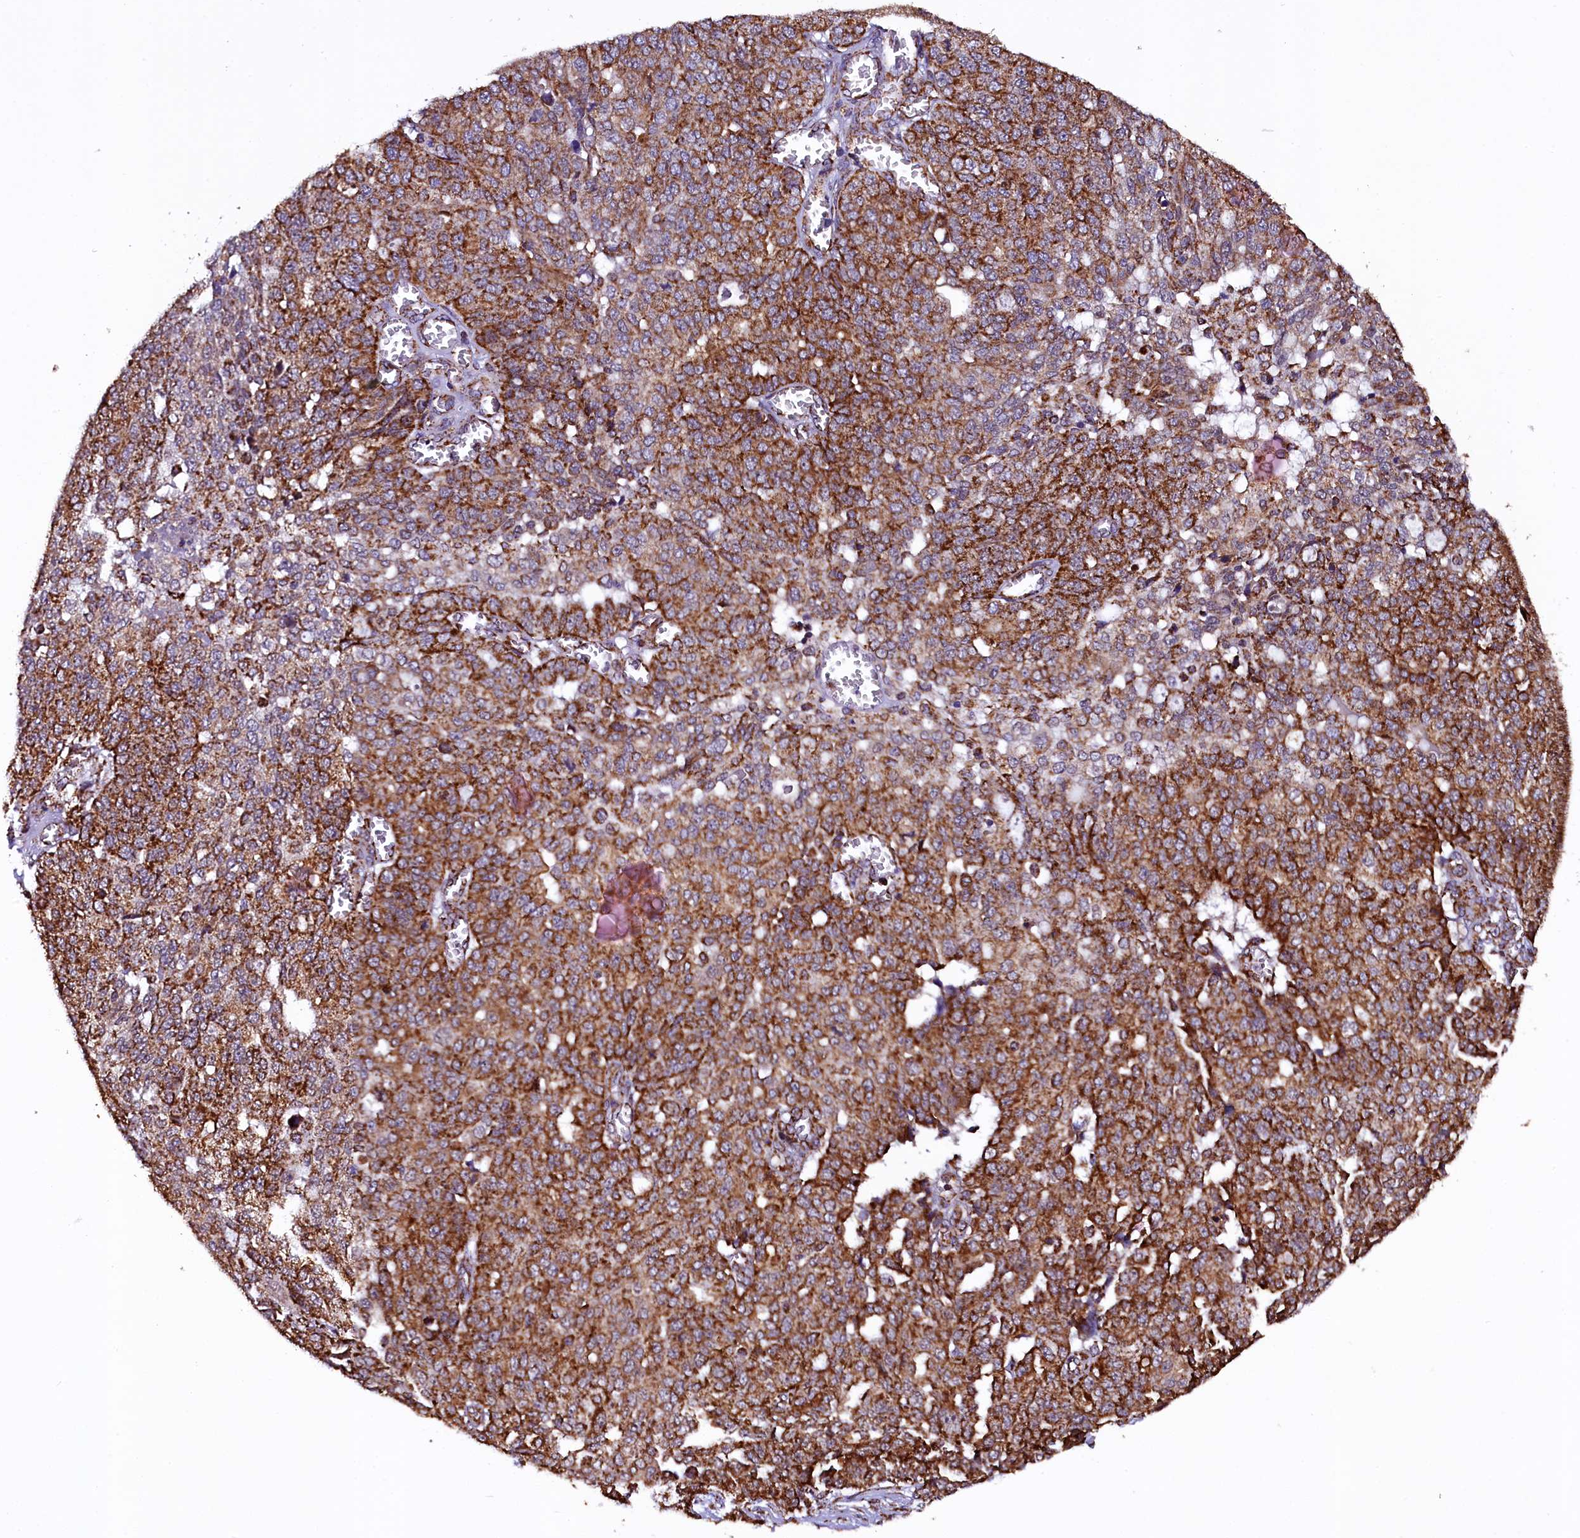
{"staining": {"intensity": "strong", "quantity": ">75%", "location": "cytoplasmic/membranous"}, "tissue": "ovarian cancer", "cell_type": "Tumor cells", "image_type": "cancer", "snomed": [{"axis": "morphology", "description": "Cystadenocarcinoma, serous, NOS"}, {"axis": "topography", "description": "Soft tissue"}, {"axis": "topography", "description": "Ovary"}], "caption": "Serous cystadenocarcinoma (ovarian) stained for a protein exhibits strong cytoplasmic/membranous positivity in tumor cells.", "gene": "KLC2", "patient": {"sex": "female", "age": 57}}